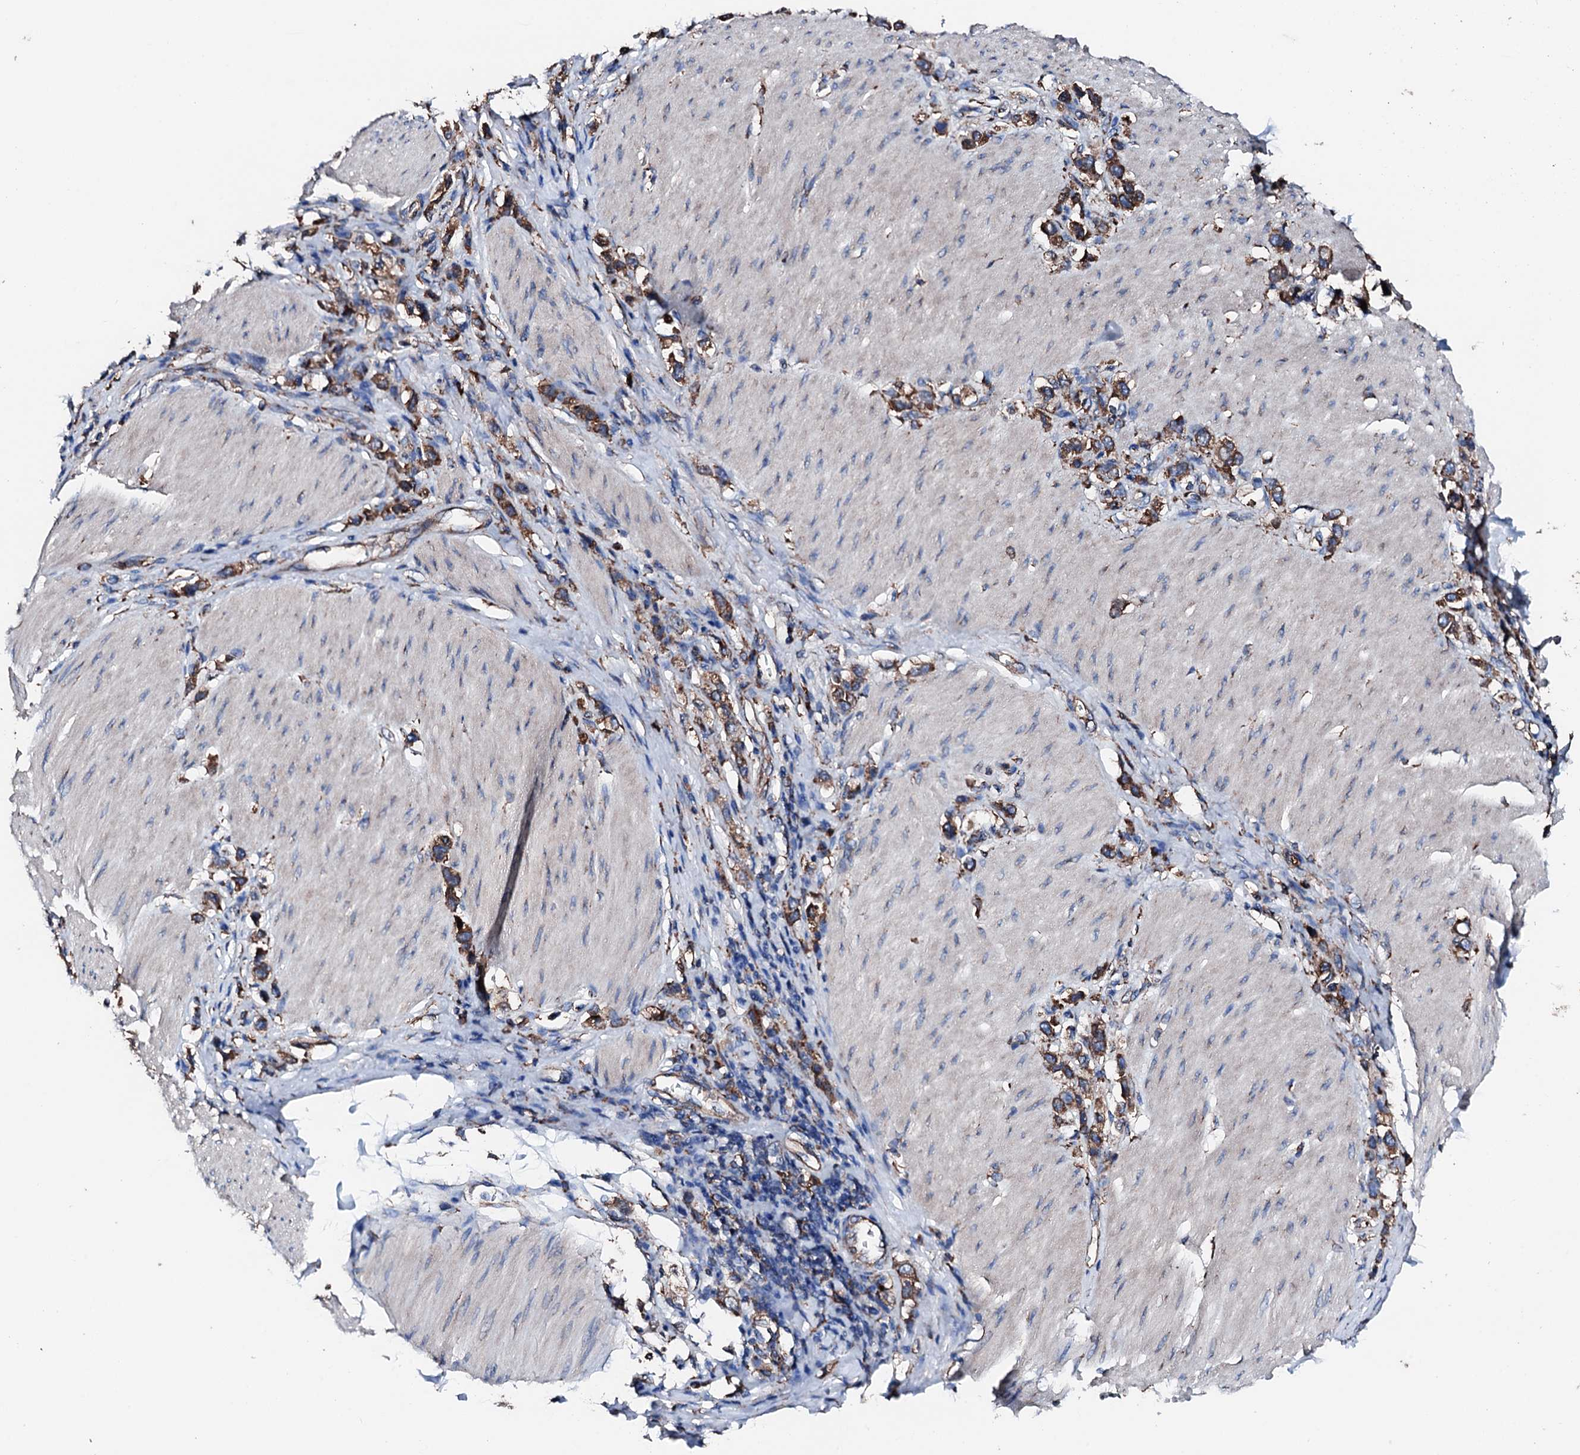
{"staining": {"intensity": "strong", "quantity": ">75%", "location": "cytoplasmic/membranous"}, "tissue": "stomach cancer", "cell_type": "Tumor cells", "image_type": "cancer", "snomed": [{"axis": "morphology", "description": "Normal tissue, NOS"}, {"axis": "morphology", "description": "Adenocarcinoma, NOS"}, {"axis": "topography", "description": "Stomach, upper"}, {"axis": "topography", "description": "Stomach"}], "caption": "Stomach cancer stained for a protein (brown) shows strong cytoplasmic/membranous positive expression in approximately >75% of tumor cells.", "gene": "AMDHD1", "patient": {"sex": "female", "age": 65}}